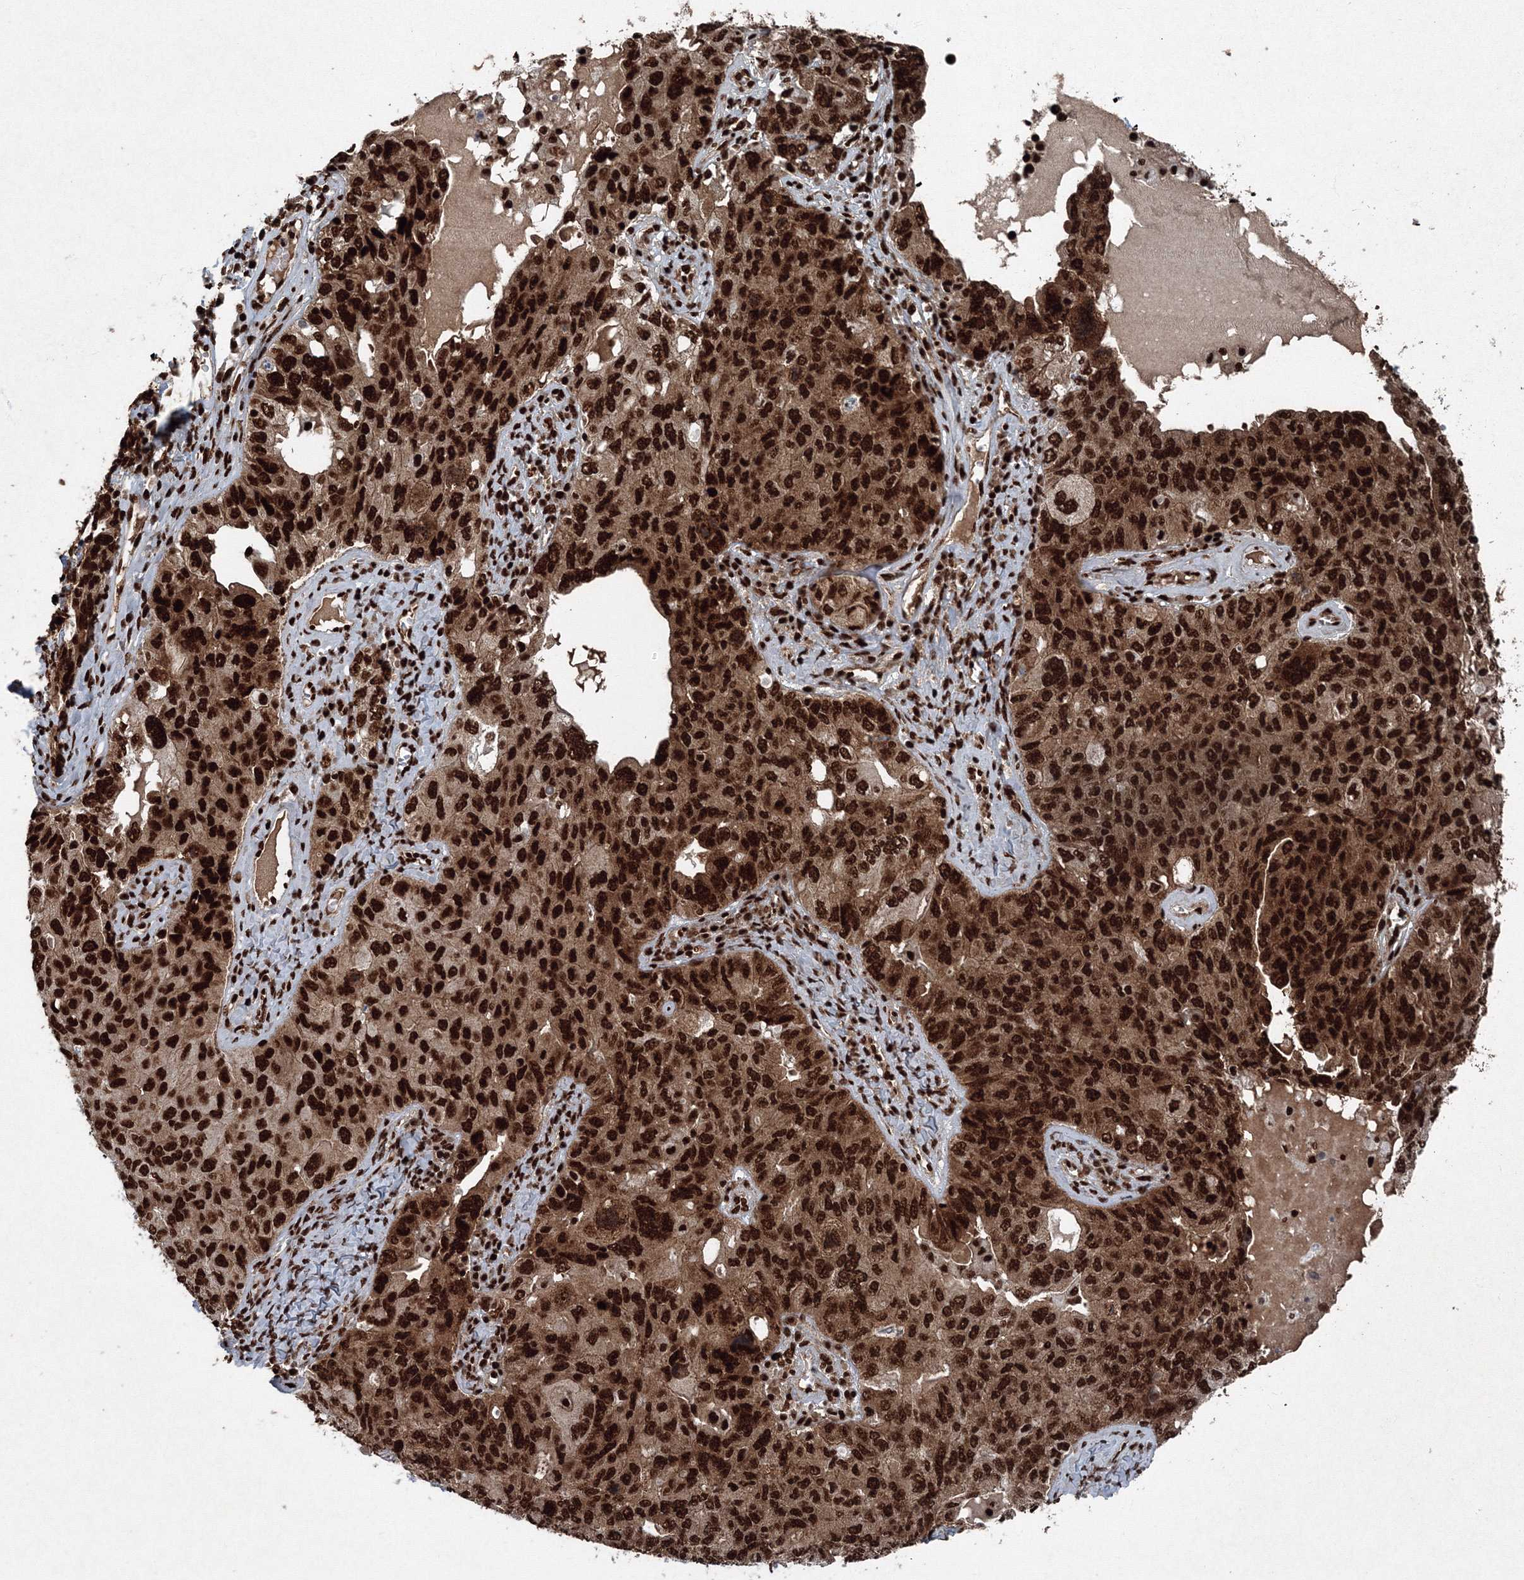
{"staining": {"intensity": "strong", "quantity": ">75%", "location": "cytoplasmic/membranous,nuclear"}, "tissue": "ovarian cancer", "cell_type": "Tumor cells", "image_type": "cancer", "snomed": [{"axis": "morphology", "description": "Carcinoma, endometroid"}, {"axis": "topography", "description": "Ovary"}], "caption": "DAB immunohistochemical staining of human ovarian endometroid carcinoma displays strong cytoplasmic/membranous and nuclear protein expression in approximately >75% of tumor cells. Using DAB (brown) and hematoxylin (blue) stains, captured at high magnification using brightfield microscopy.", "gene": "SNRPC", "patient": {"sex": "female", "age": 62}}